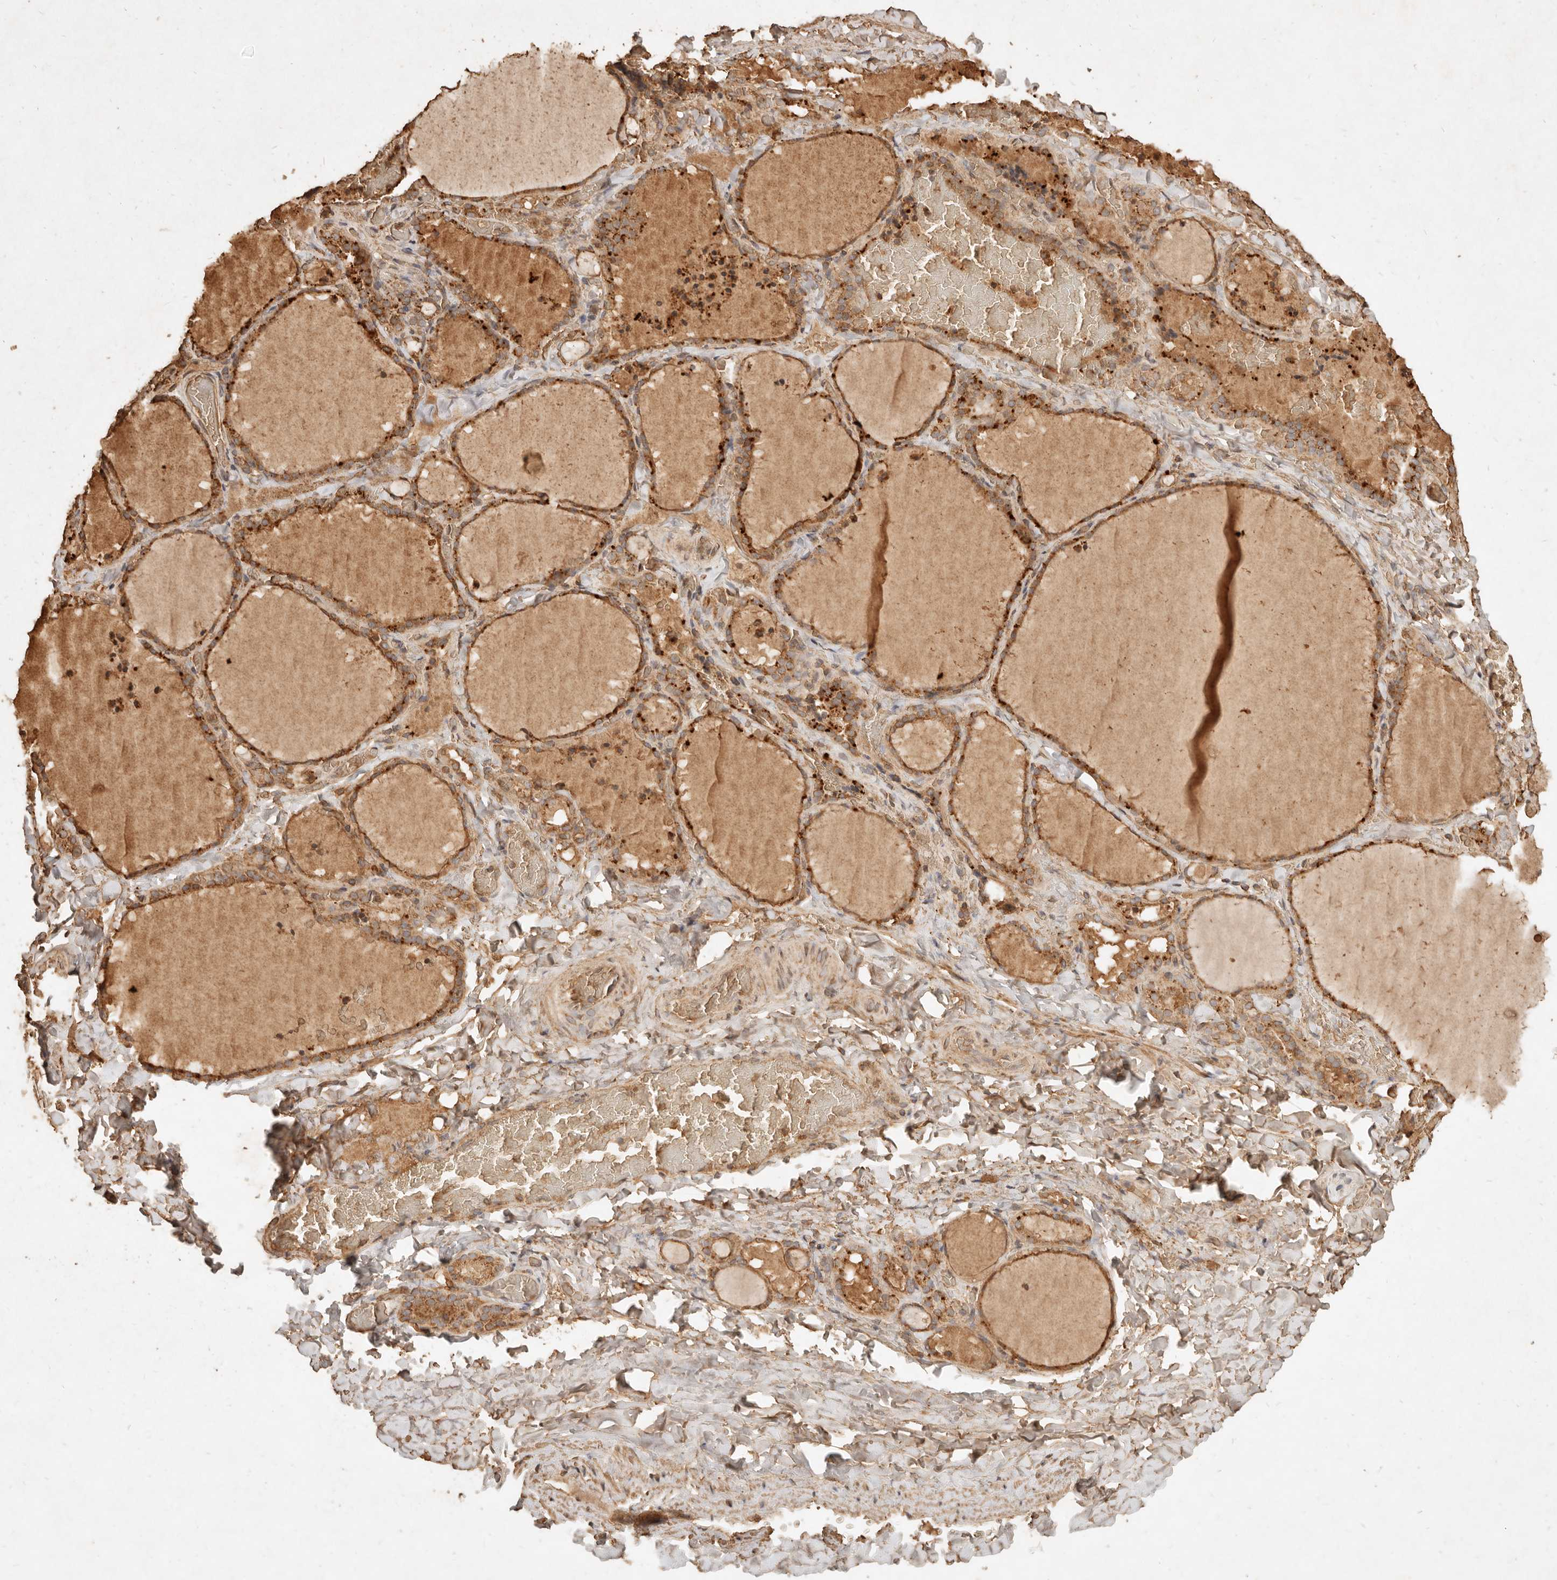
{"staining": {"intensity": "moderate", "quantity": ">75%", "location": "cytoplasmic/membranous"}, "tissue": "thyroid gland", "cell_type": "Glandular cells", "image_type": "normal", "snomed": [{"axis": "morphology", "description": "Normal tissue, NOS"}, {"axis": "topography", "description": "Thyroid gland"}], "caption": "DAB immunohistochemical staining of unremarkable thyroid gland exhibits moderate cytoplasmic/membranous protein expression in about >75% of glandular cells.", "gene": "FAM180B", "patient": {"sex": "female", "age": 22}}